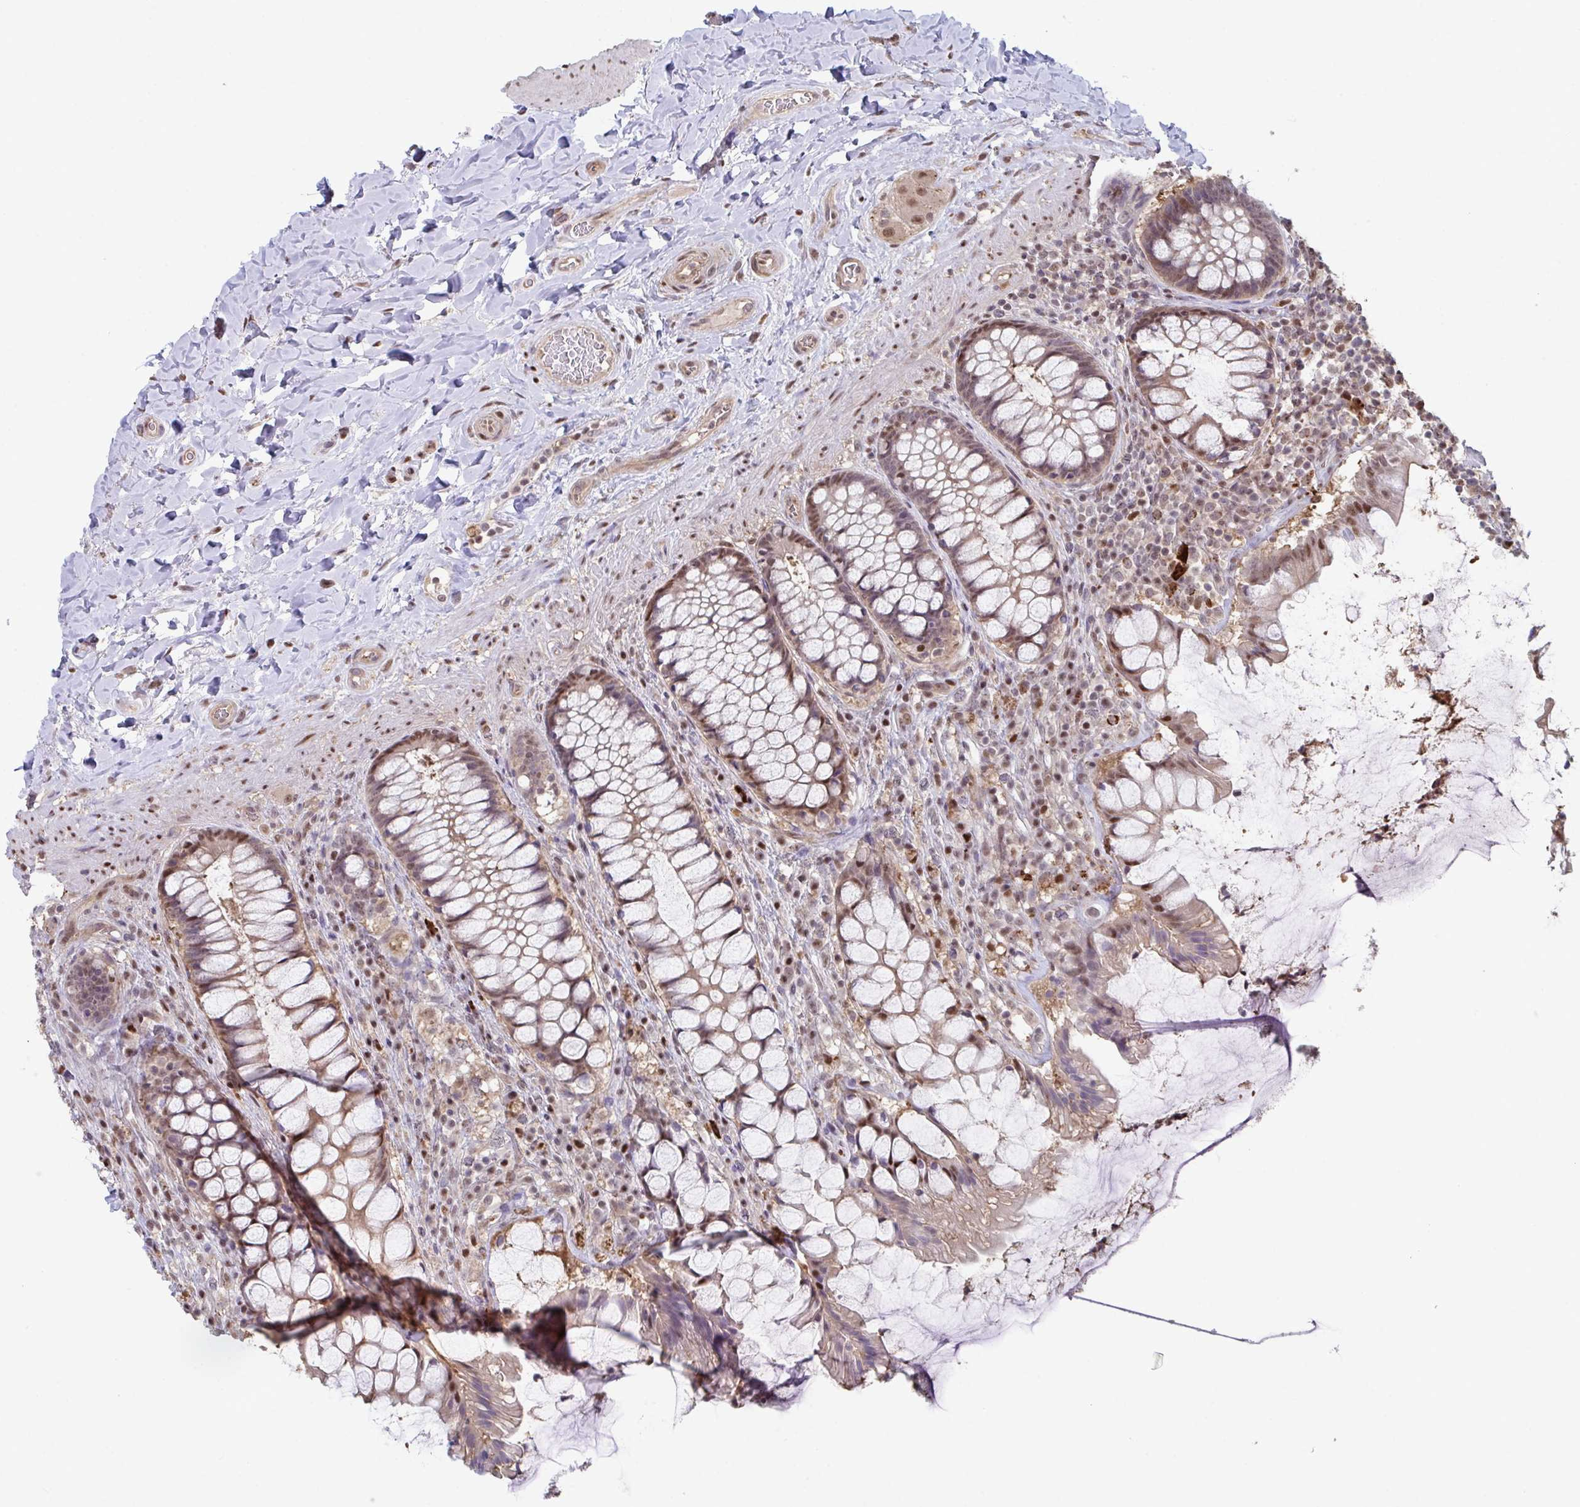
{"staining": {"intensity": "moderate", "quantity": ">75%", "location": "nuclear"}, "tissue": "rectum", "cell_type": "Glandular cells", "image_type": "normal", "snomed": [{"axis": "morphology", "description": "Normal tissue, NOS"}, {"axis": "topography", "description": "Rectum"}], "caption": "A high-resolution photomicrograph shows immunohistochemistry (IHC) staining of unremarkable rectum, which displays moderate nuclear expression in about >75% of glandular cells. Ihc stains the protein in brown and the nuclei are stained blue.", "gene": "ACD", "patient": {"sex": "female", "age": 58}}